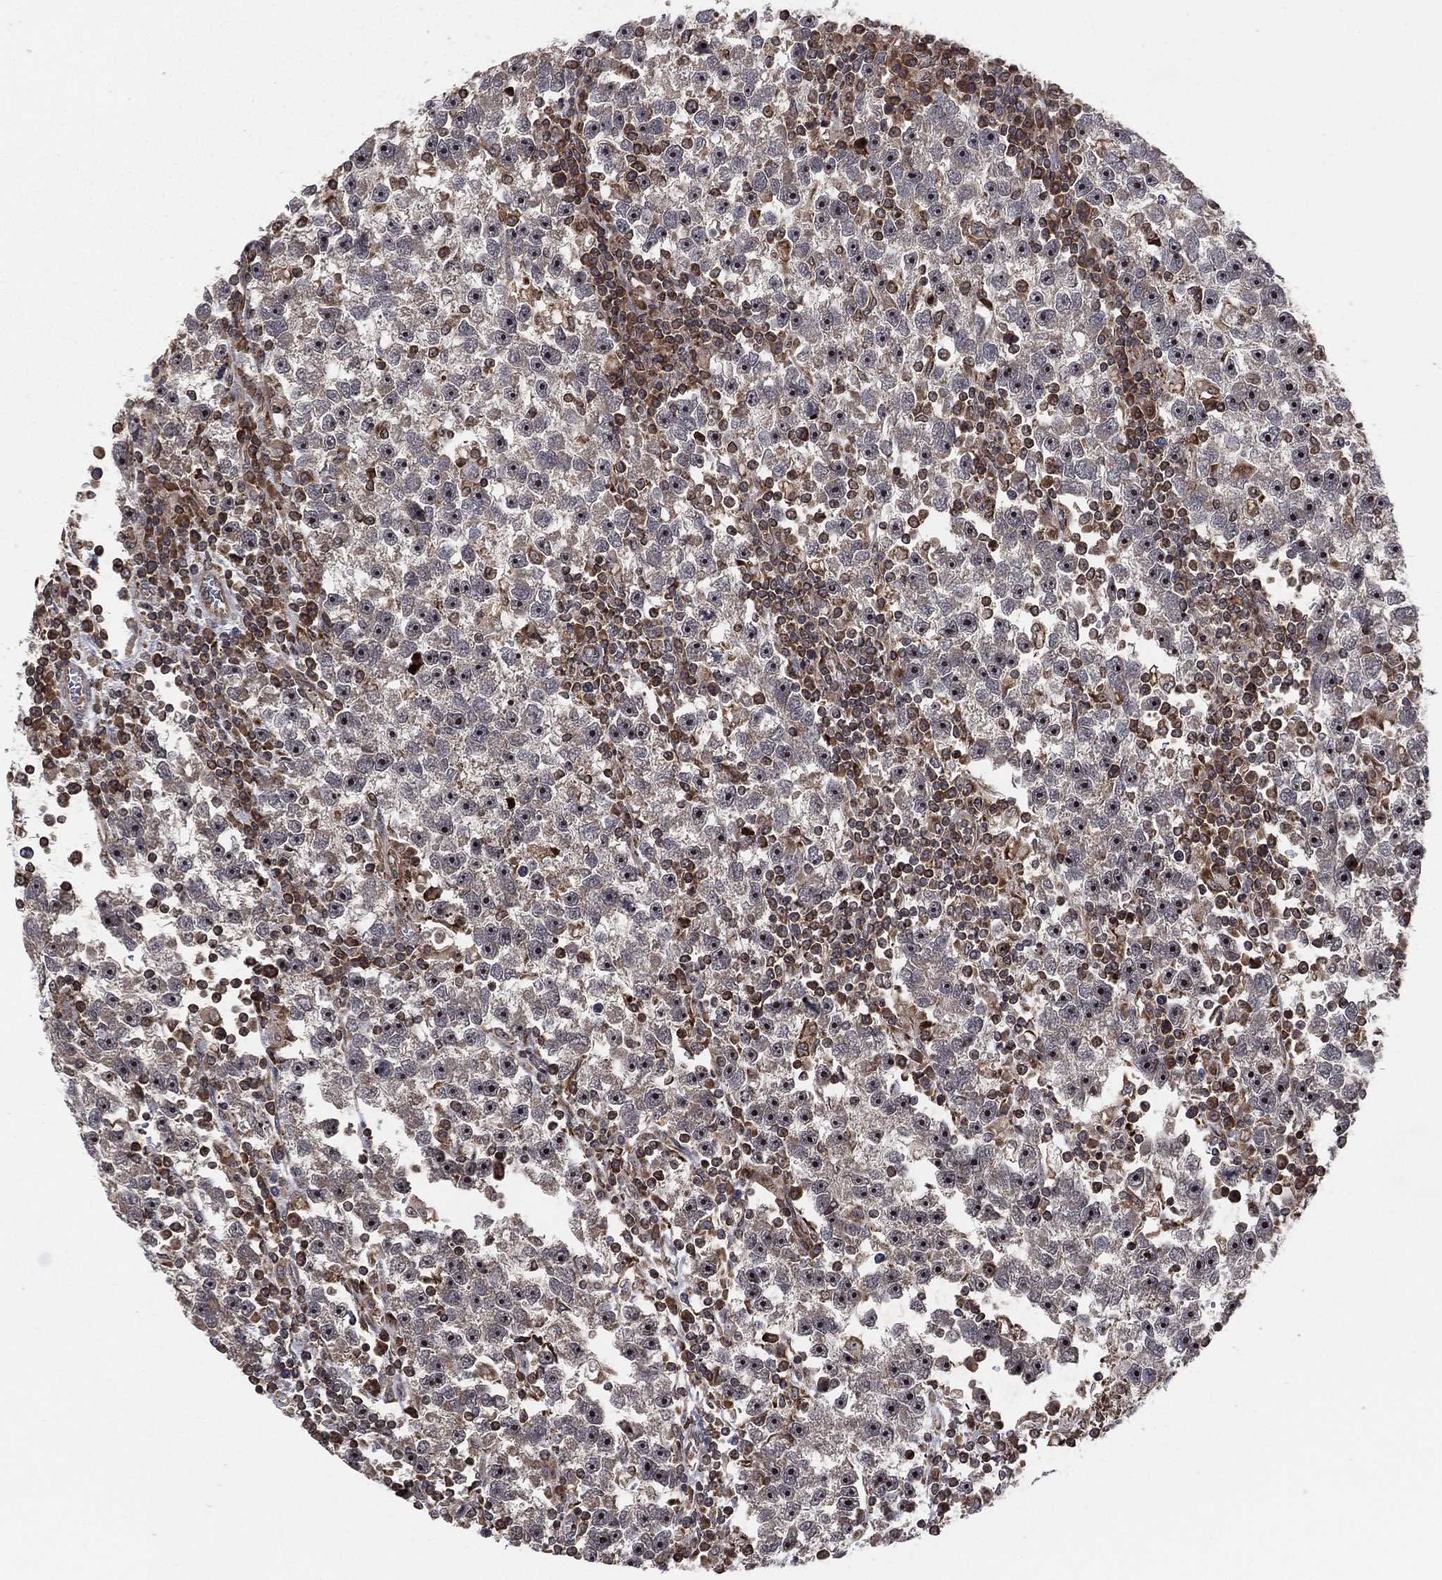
{"staining": {"intensity": "weak", "quantity": "25%-75%", "location": "nuclear"}, "tissue": "testis cancer", "cell_type": "Tumor cells", "image_type": "cancer", "snomed": [{"axis": "morphology", "description": "Seminoma, NOS"}, {"axis": "topography", "description": "Testis"}], "caption": "A brown stain highlights weak nuclear staining of a protein in testis seminoma tumor cells.", "gene": "TMCO1", "patient": {"sex": "male", "age": 47}}